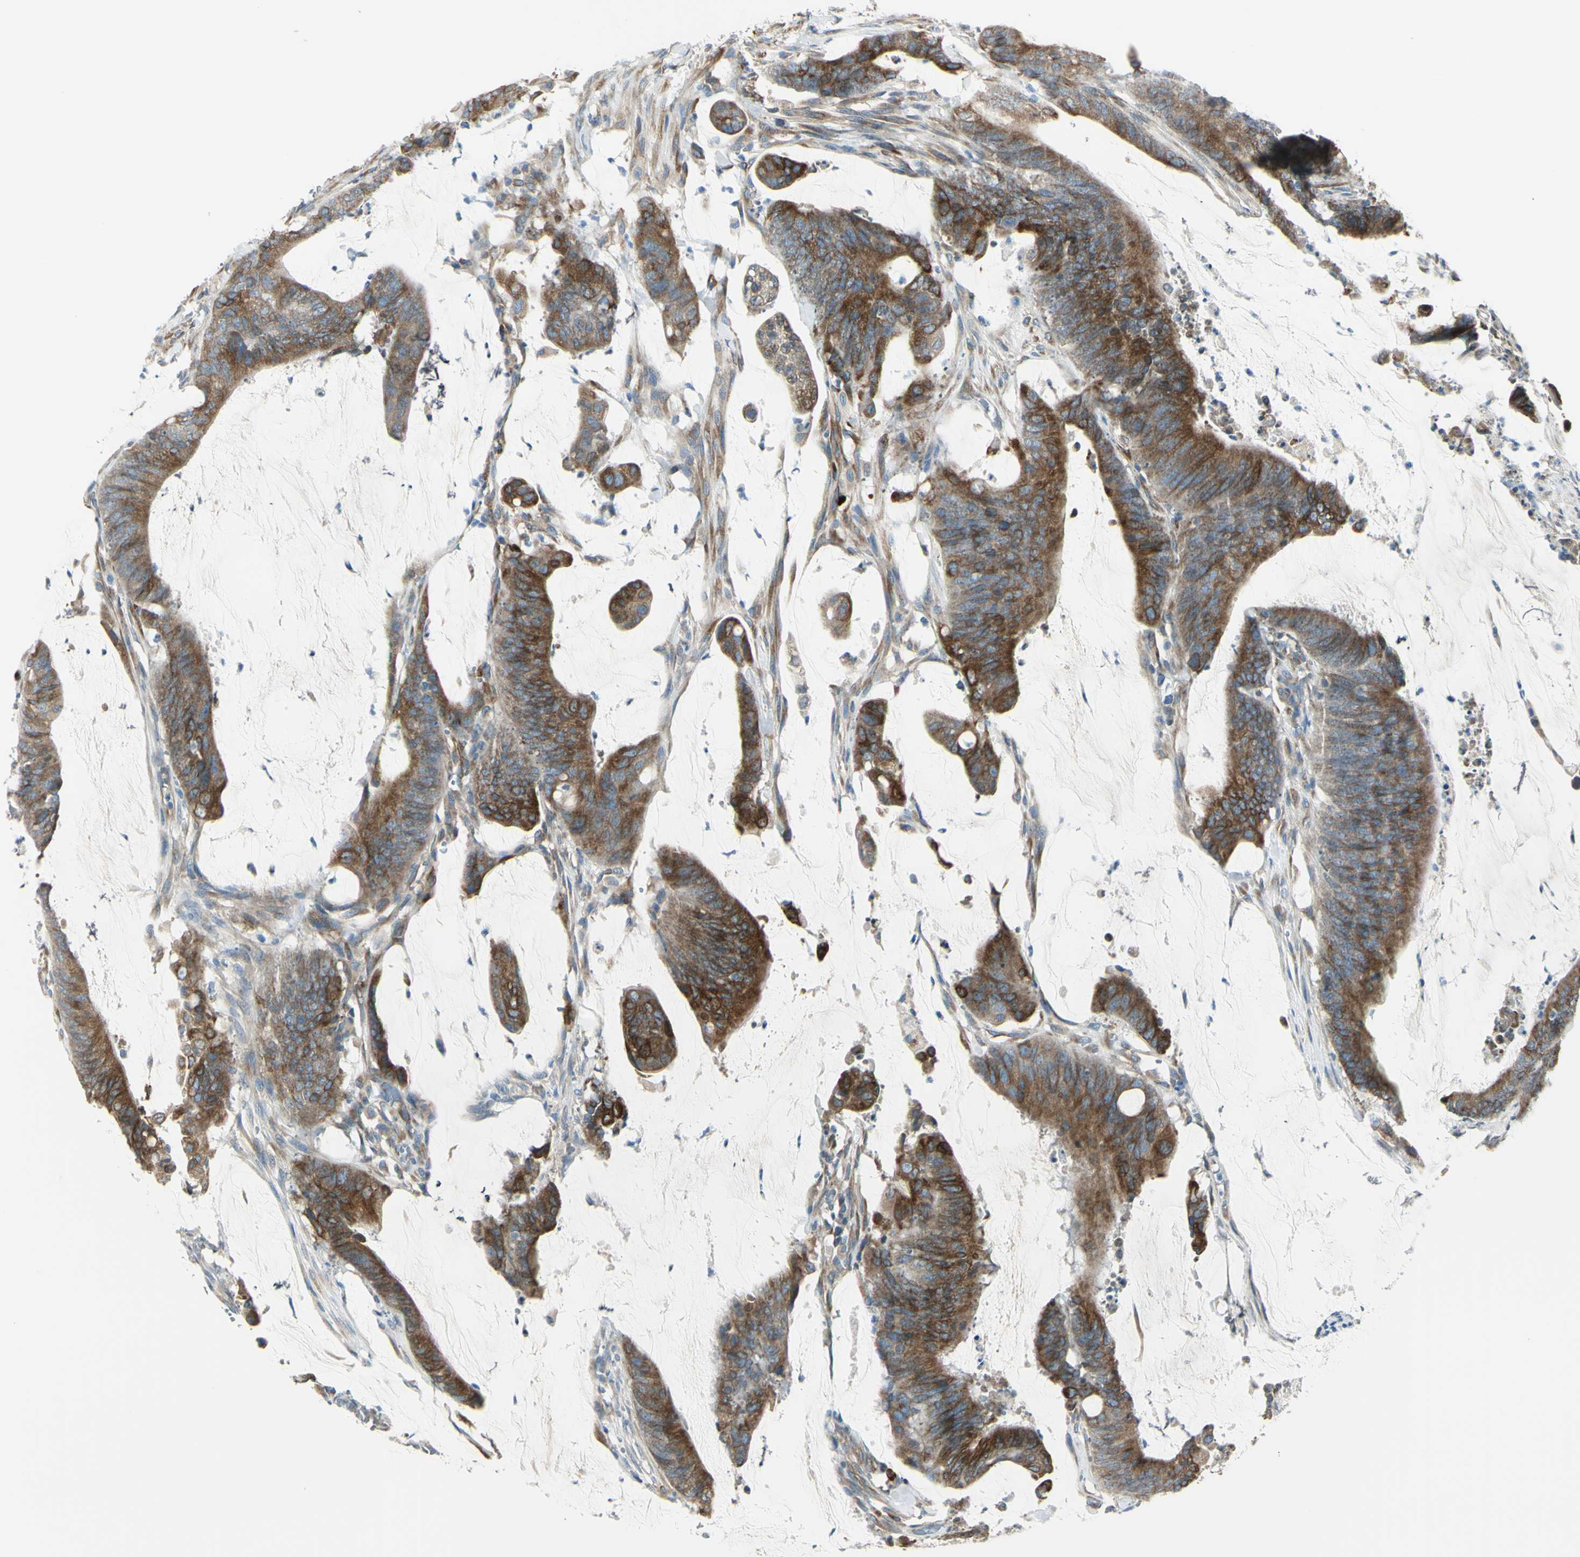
{"staining": {"intensity": "strong", "quantity": ">75%", "location": "cytoplasmic/membranous"}, "tissue": "colorectal cancer", "cell_type": "Tumor cells", "image_type": "cancer", "snomed": [{"axis": "morphology", "description": "Adenocarcinoma, NOS"}, {"axis": "topography", "description": "Rectum"}], "caption": "The image reveals staining of adenocarcinoma (colorectal), revealing strong cytoplasmic/membranous protein positivity (brown color) within tumor cells.", "gene": "SELENOS", "patient": {"sex": "female", "age": 66}}